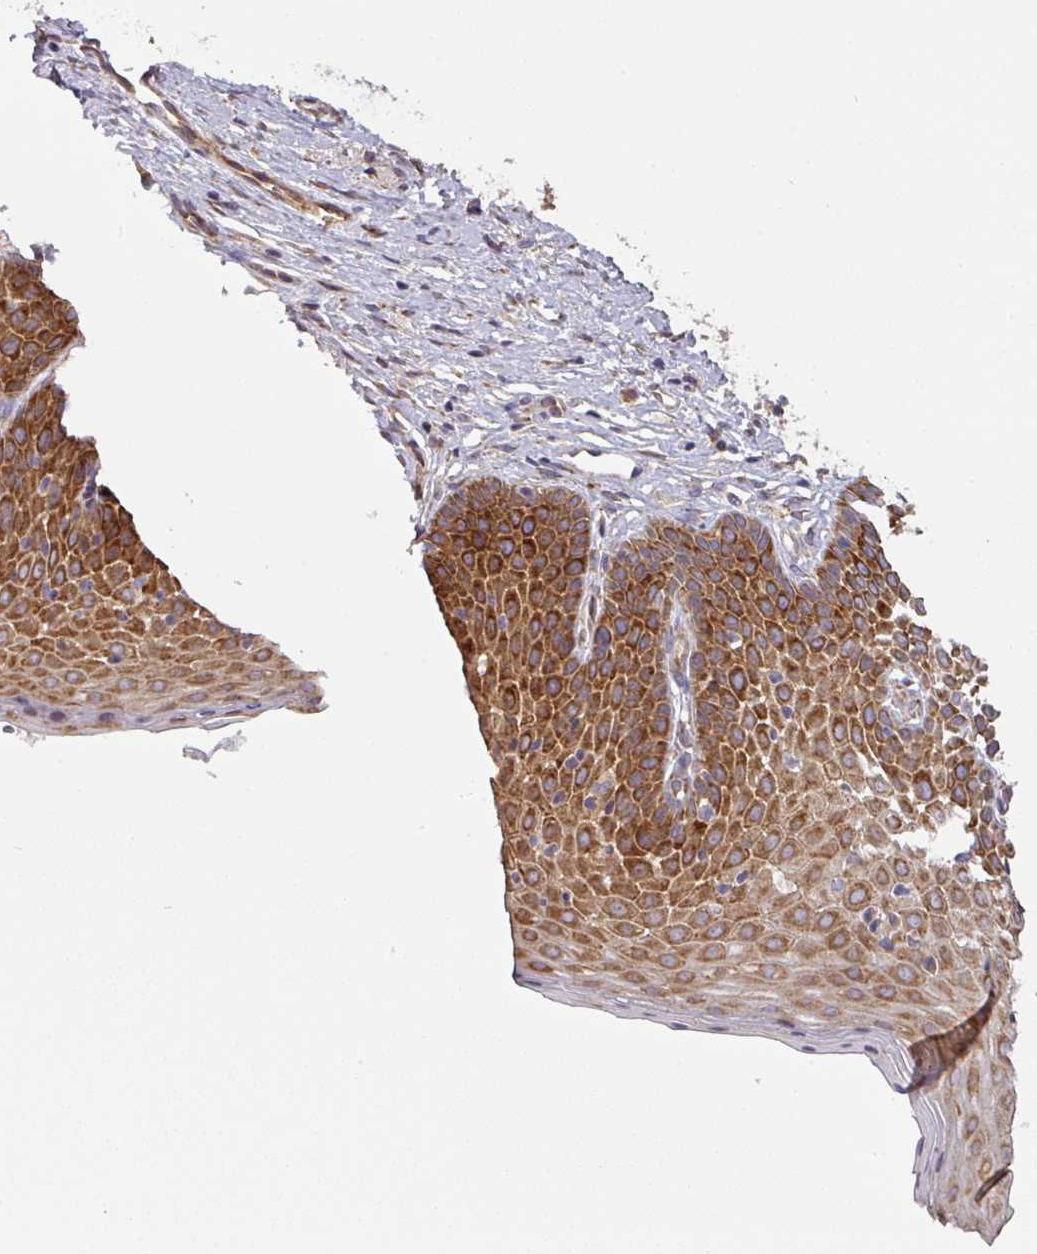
{"staining": {"intensity": "moderate", "quantity": ">75%", "location": "cytoplasmic/membranous"}, "tissue": "cervix", "cell_type": "Glandular cells", "image_type": "normal", "snomed": [{"axis": "morphology", "description": "Normal tissue, NOS"}, {"axis": "topography", "description": "Cervix"}], "caption": "A medium amount of moderate cytoplasmic/membranous positivity is present in approximately >75% of glandular cells in normal cervix.", "gene": "GALP", "patient": {"sex": "female", "age": 36}}